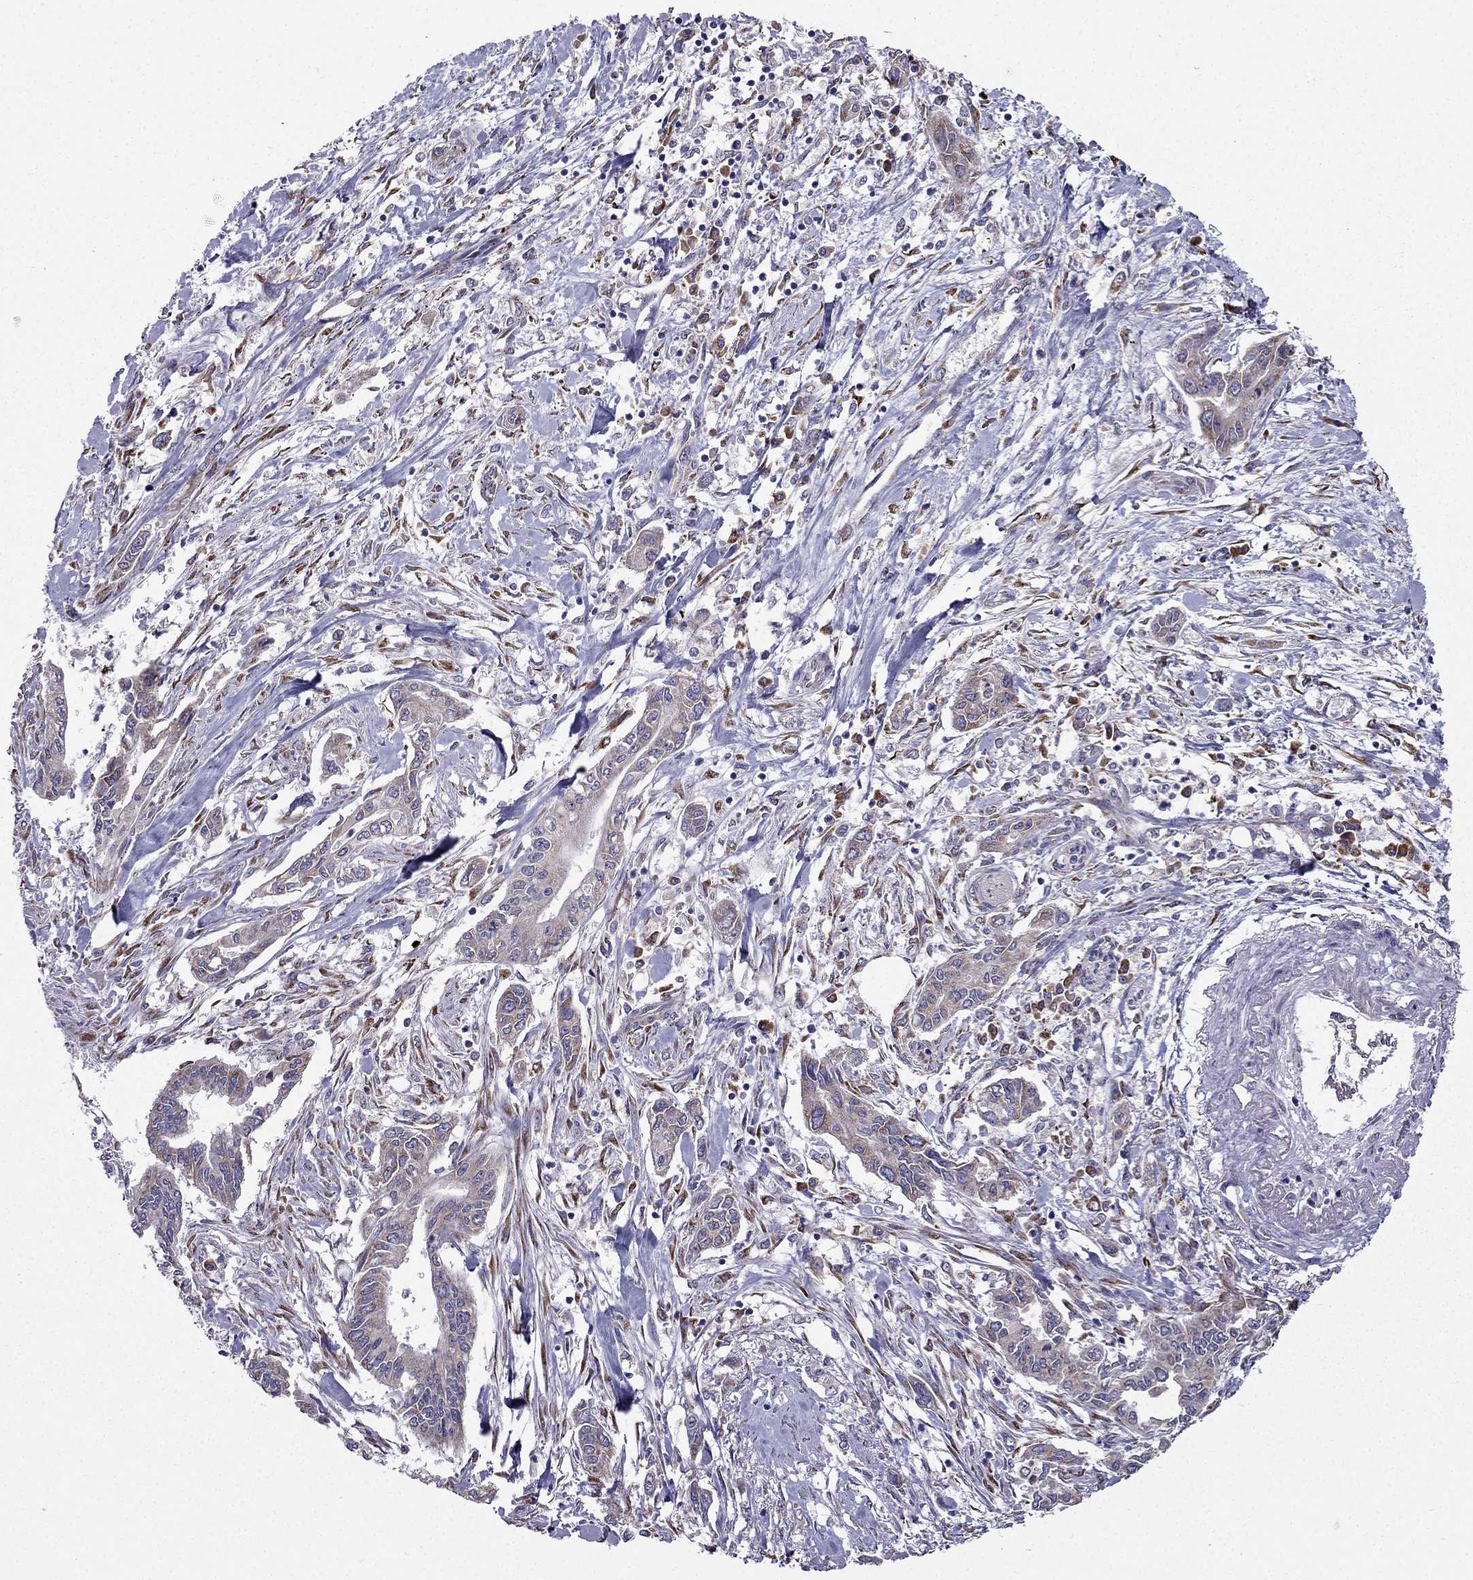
{"staining": {"intensity": "weak", "quantity": "<25%", "location": "cytoplasmic/membranous"}, "tissue": "pancreatic cancer", "cell_type": "Tumor cells", "image_type": "cancer", "snomed": [{"axis": "morphology", "description": "Adenocarcinoma, NOS"}, {"axis": "topography", "description": "Pancreas"}], "caption": "Tumor cells are negative for brown protein staining in pancreatic cancer.", "gene": "ARHGEF28", "patient": {"sex": "male", "age": 60}}